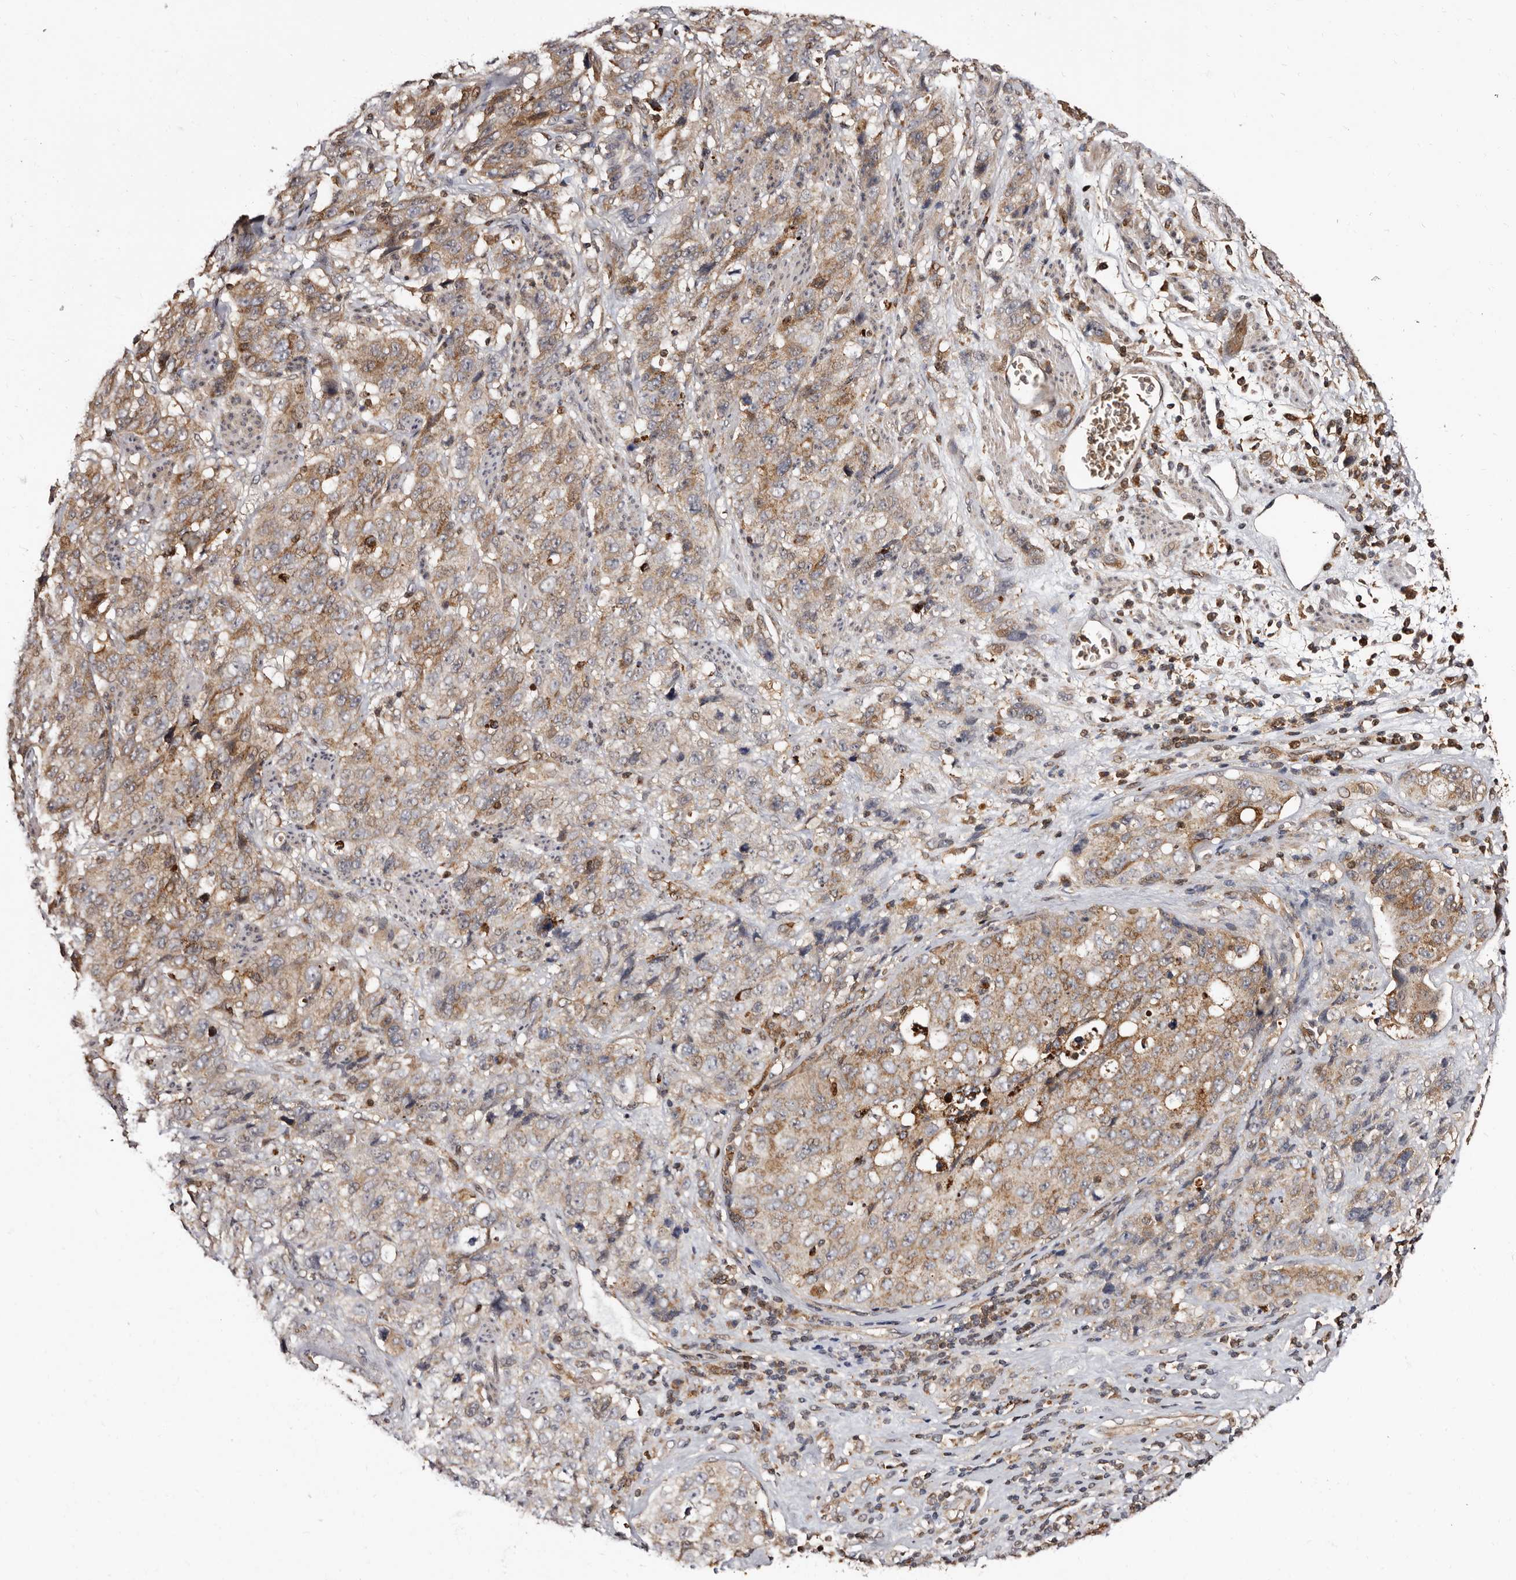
{"staining": {"intensity": "moderate", "quantity": ">75%", "location": "cytoplasmic/membranous"}, "tissue": "stomach cancer", "cell_type": "Tumor cells", "image_type": "cancer", "snomed": [{"axis": "morphology", "description": "Adenocarcinoma, NOS"}, {"axis": "topography", "description": "Stomach"}], "caption": "DAB (3,3'-diaminobenzidine) immunohistochemical staining of adenocarcinoma (stomach) exhibits moderate cytoplasmic/membranous protein positivity in about >75% of tumor cells.", "gene": "BAX", "patient": {"sex": "male", "age": 48}}